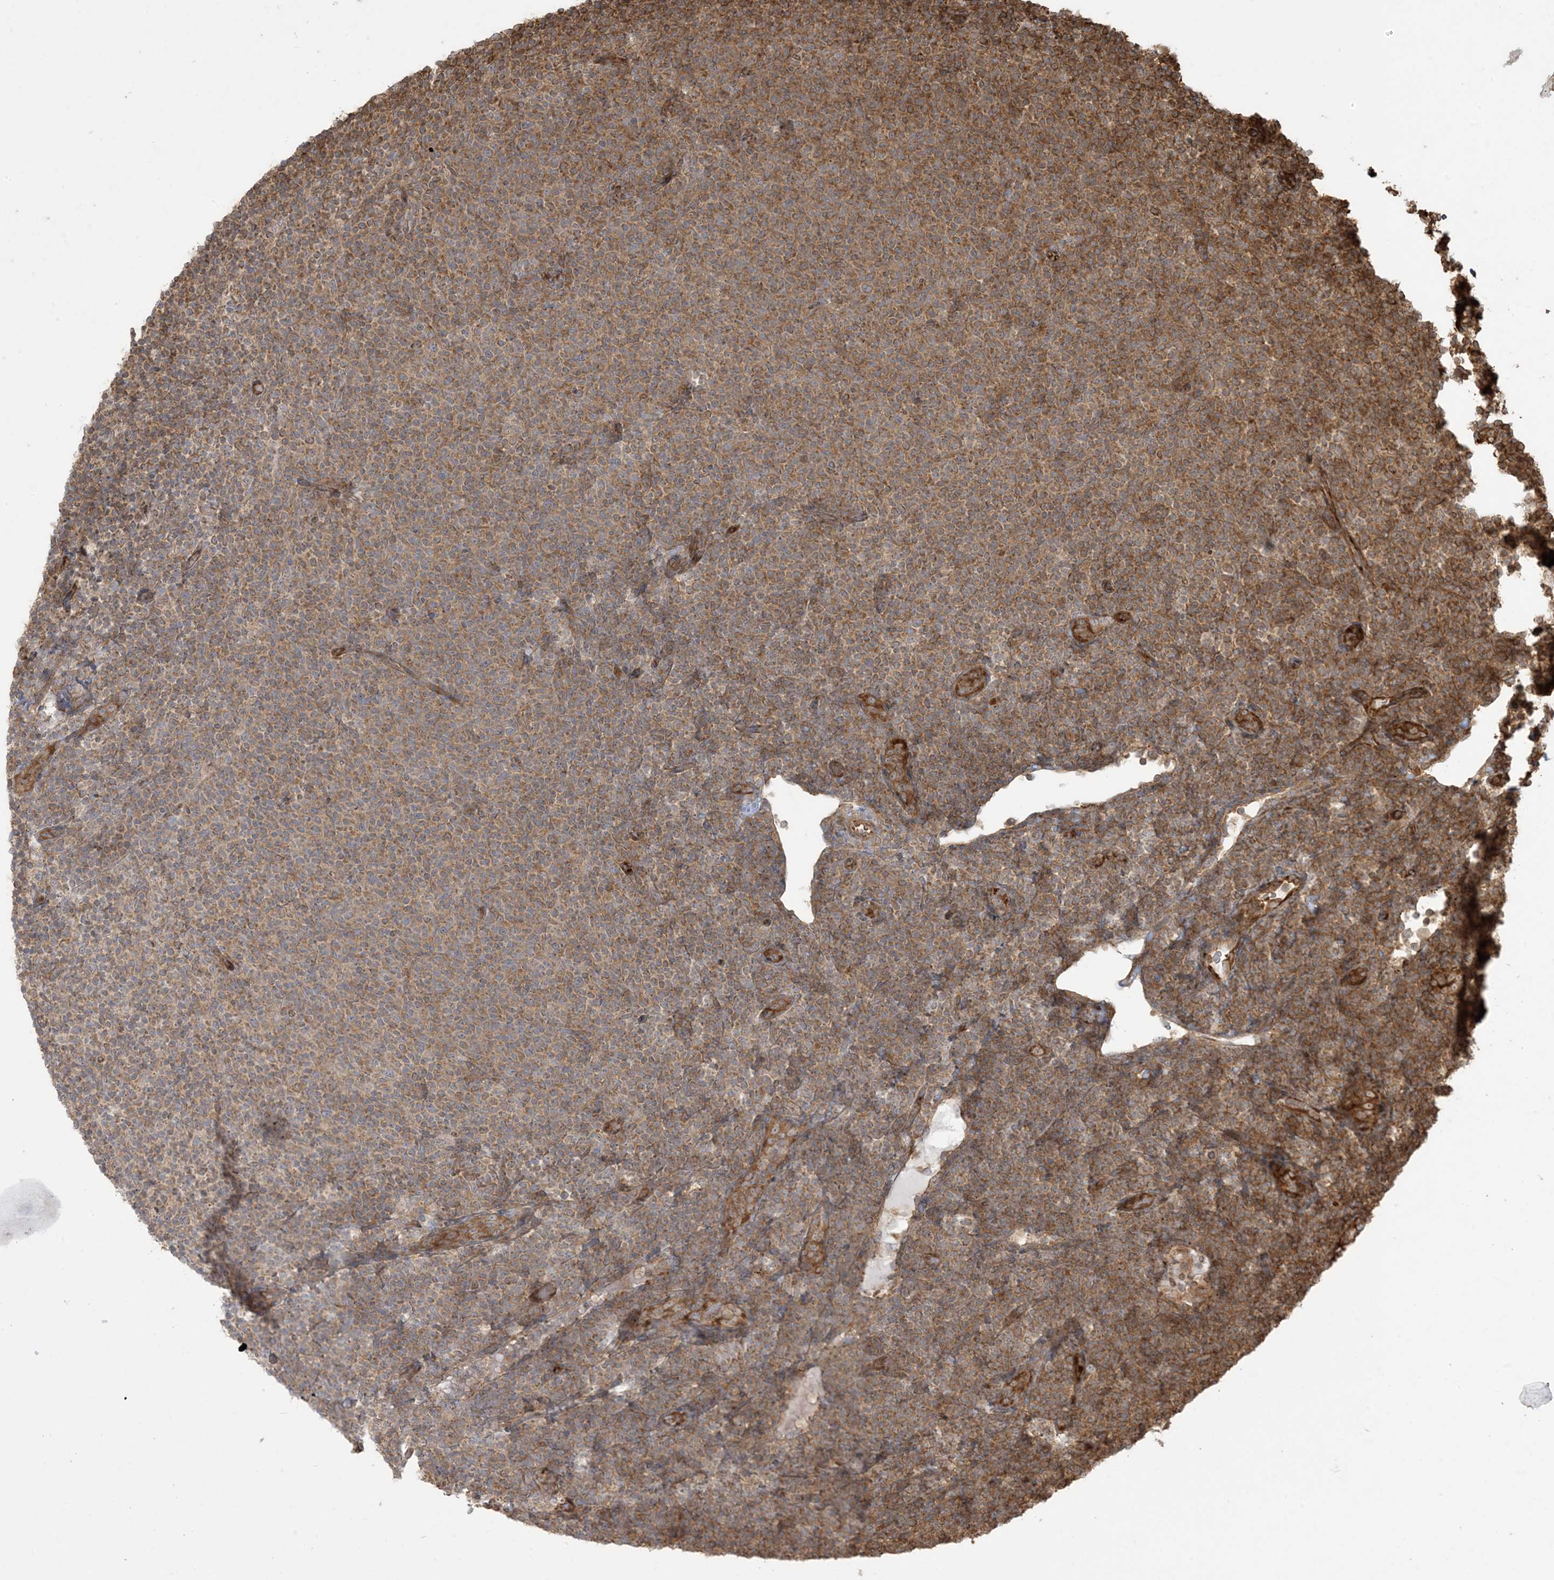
{"staining": {"intensity": "moderate", "quantity": ">75%", "location": "cytoplasmic/membranous"}, "tissue": "lymphoma", "cell_type": "Tumor cells", "image_type": "cancer", "snomed": [{"axis": "morphology", "description": "Malignant lymphoma, non-Hodgkin's type, Low grade"}, {"axis": "topography", "description": "Lymph node"}], "caption": "There is medium levels of moderate cytoplasmic/membranous expression in tumor cells of lymphoma, as demonstrated by immunohistochemical staining (brown color).", "gene": "KLHL18", "patient": {"sex": "male", "age": 66}}